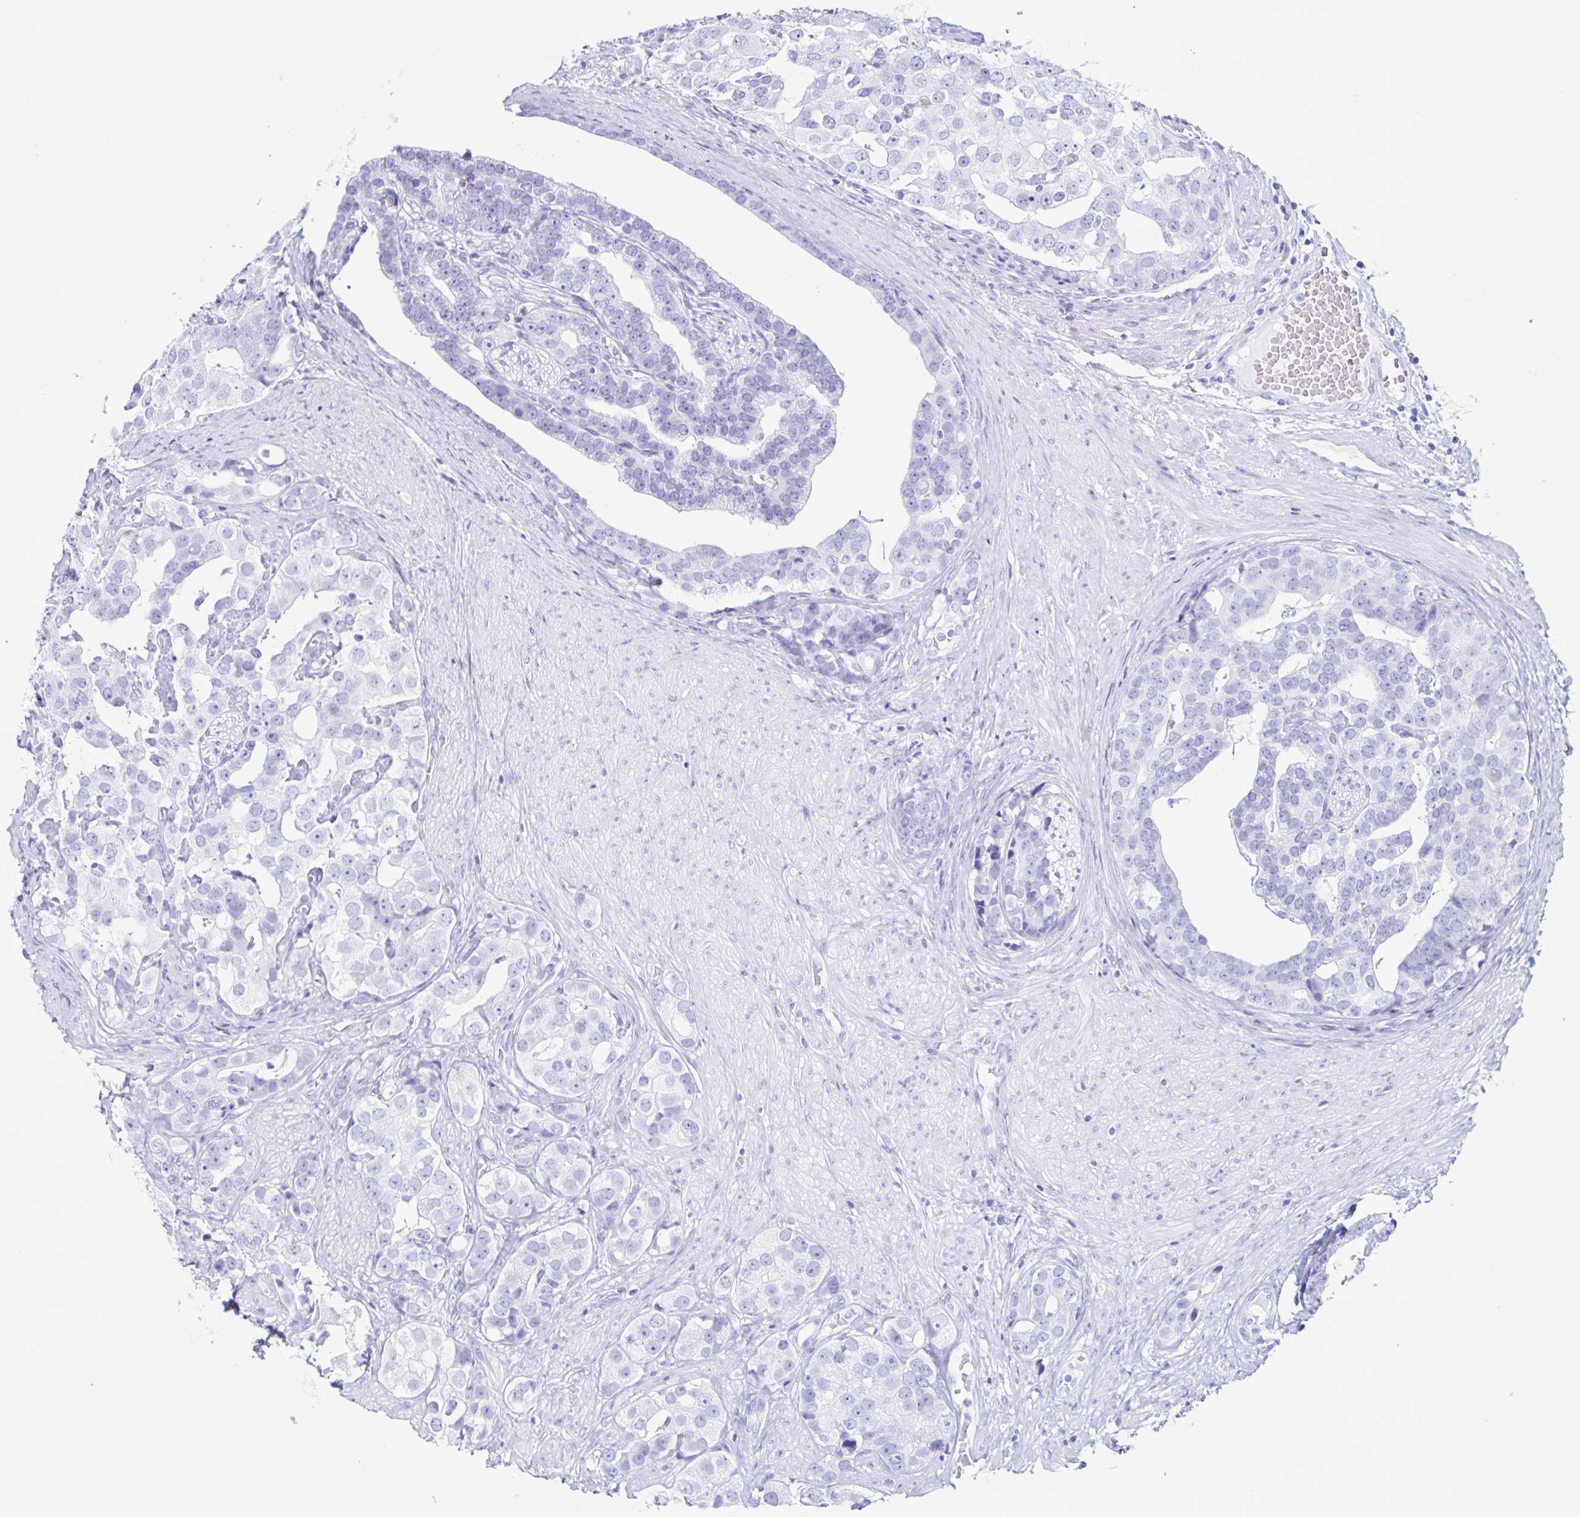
{"staining": {"intensity": "negative", "quantity": "none", "location": "none"}, "tissue": "prostate cancer", "cell_type": "Tumor cells", "image_type": "cancer", "snomed": [{"axis": "morphology", "description": "Adenocarcinoma, High grade"}, {"axis": "topography", "description": "Prostate"}], "caption": "The micrograph demonstrates no staining of tumor cells in prostate adenocarcinoma (high-grade).", "gene": "C12orf56", "patient": {"sex": "male", "age": 71}}